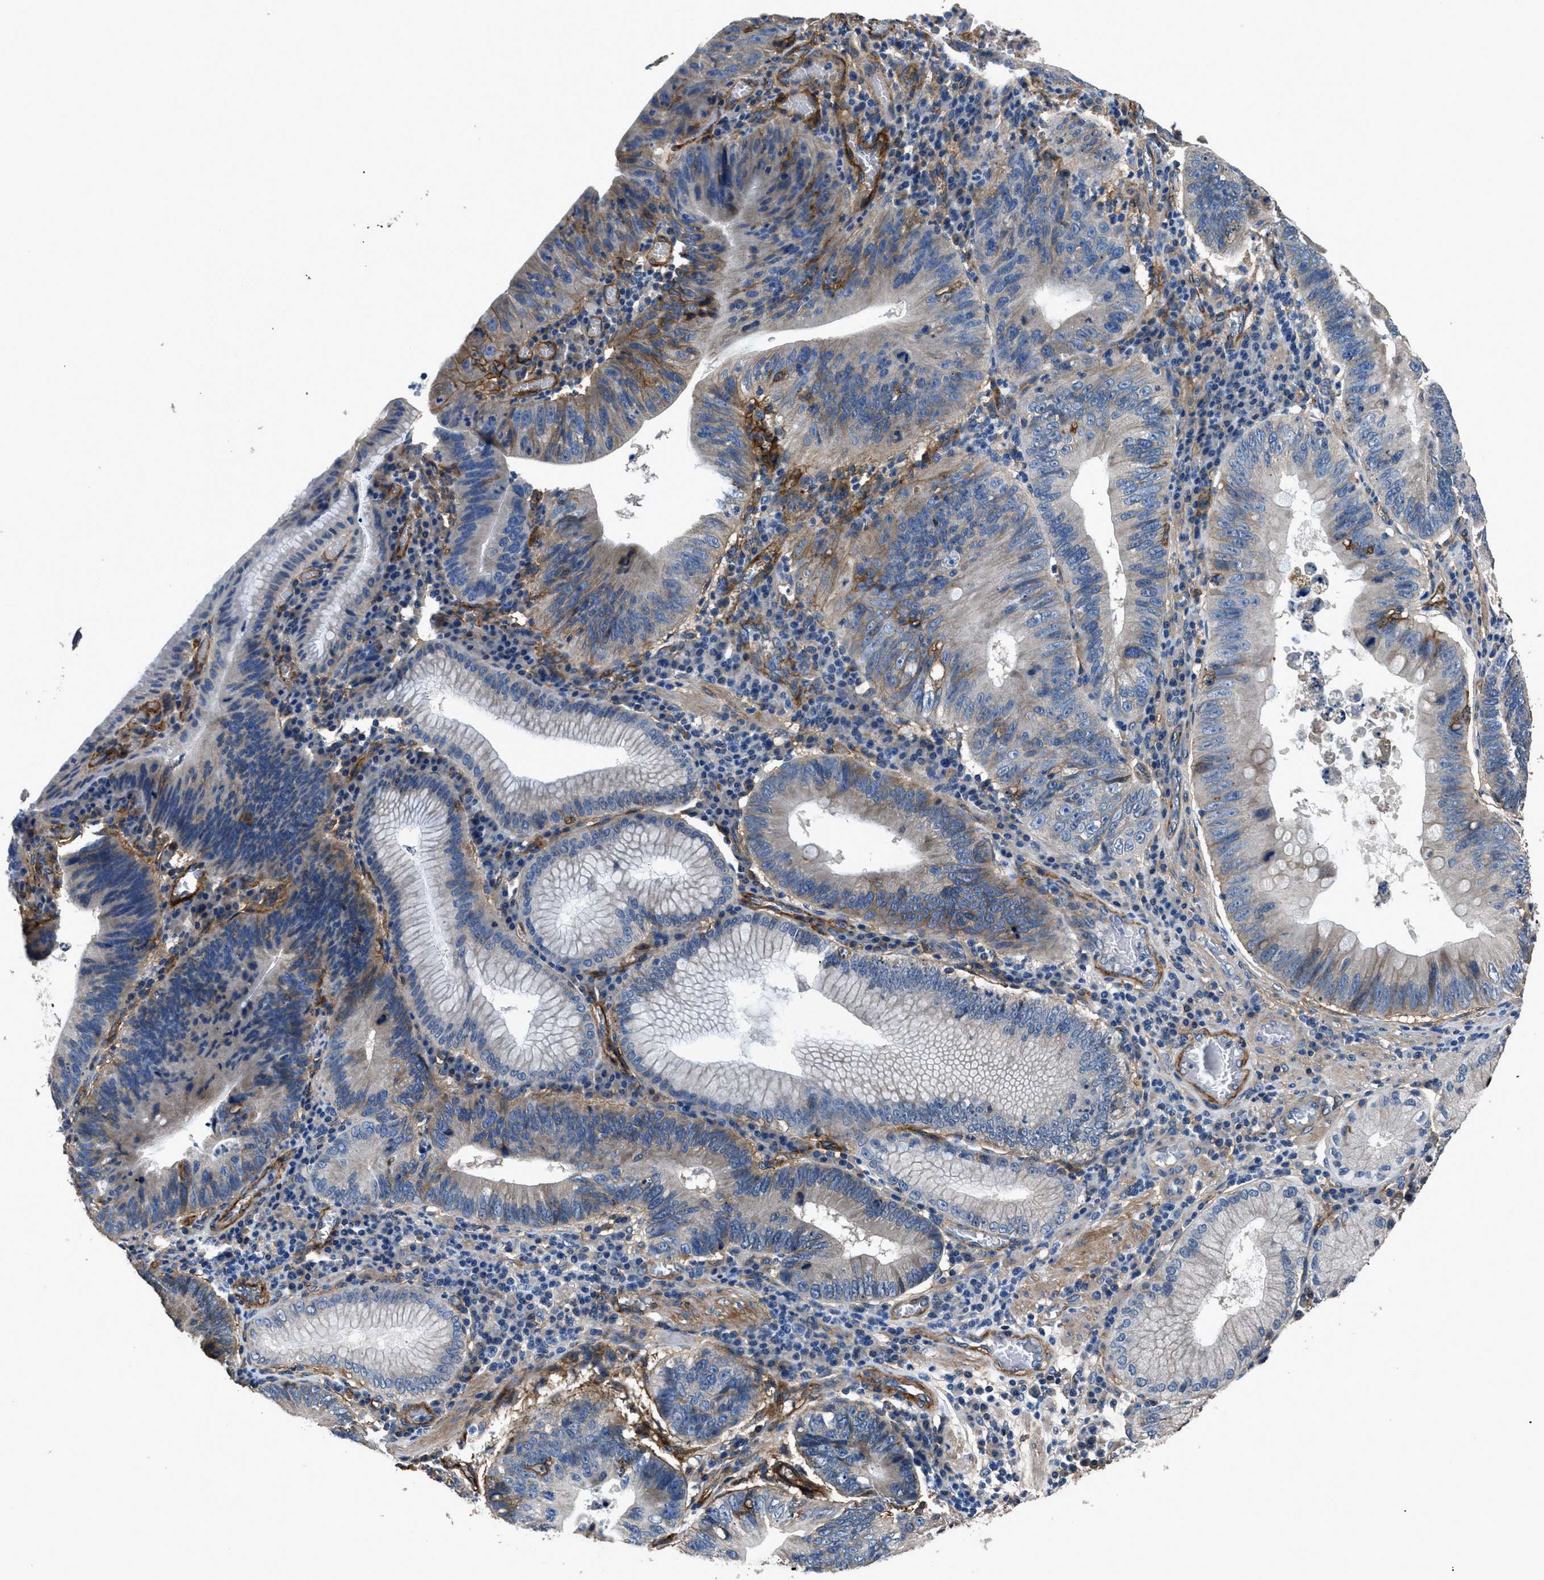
{"staining": {"intensity": "weak", "quantity": "<25%", "location": "cytoplasmic/membranous"}, "tissue": "stomach cancer", "cell_type": "Tumor cells", "image_type": "cancer", "snomed": [{"axis": "morphology", "description": "Adenocarcinoma, NOS"}, {"axis": "topography", "description": "Stomach"}], "caption": "Stomach cancer (adenocarcinoma) was stained to show a protein in brown. There is no significant staining in tumor cells.", "gene": "CD276", "patient": {"sex": "male", "age": 59}}